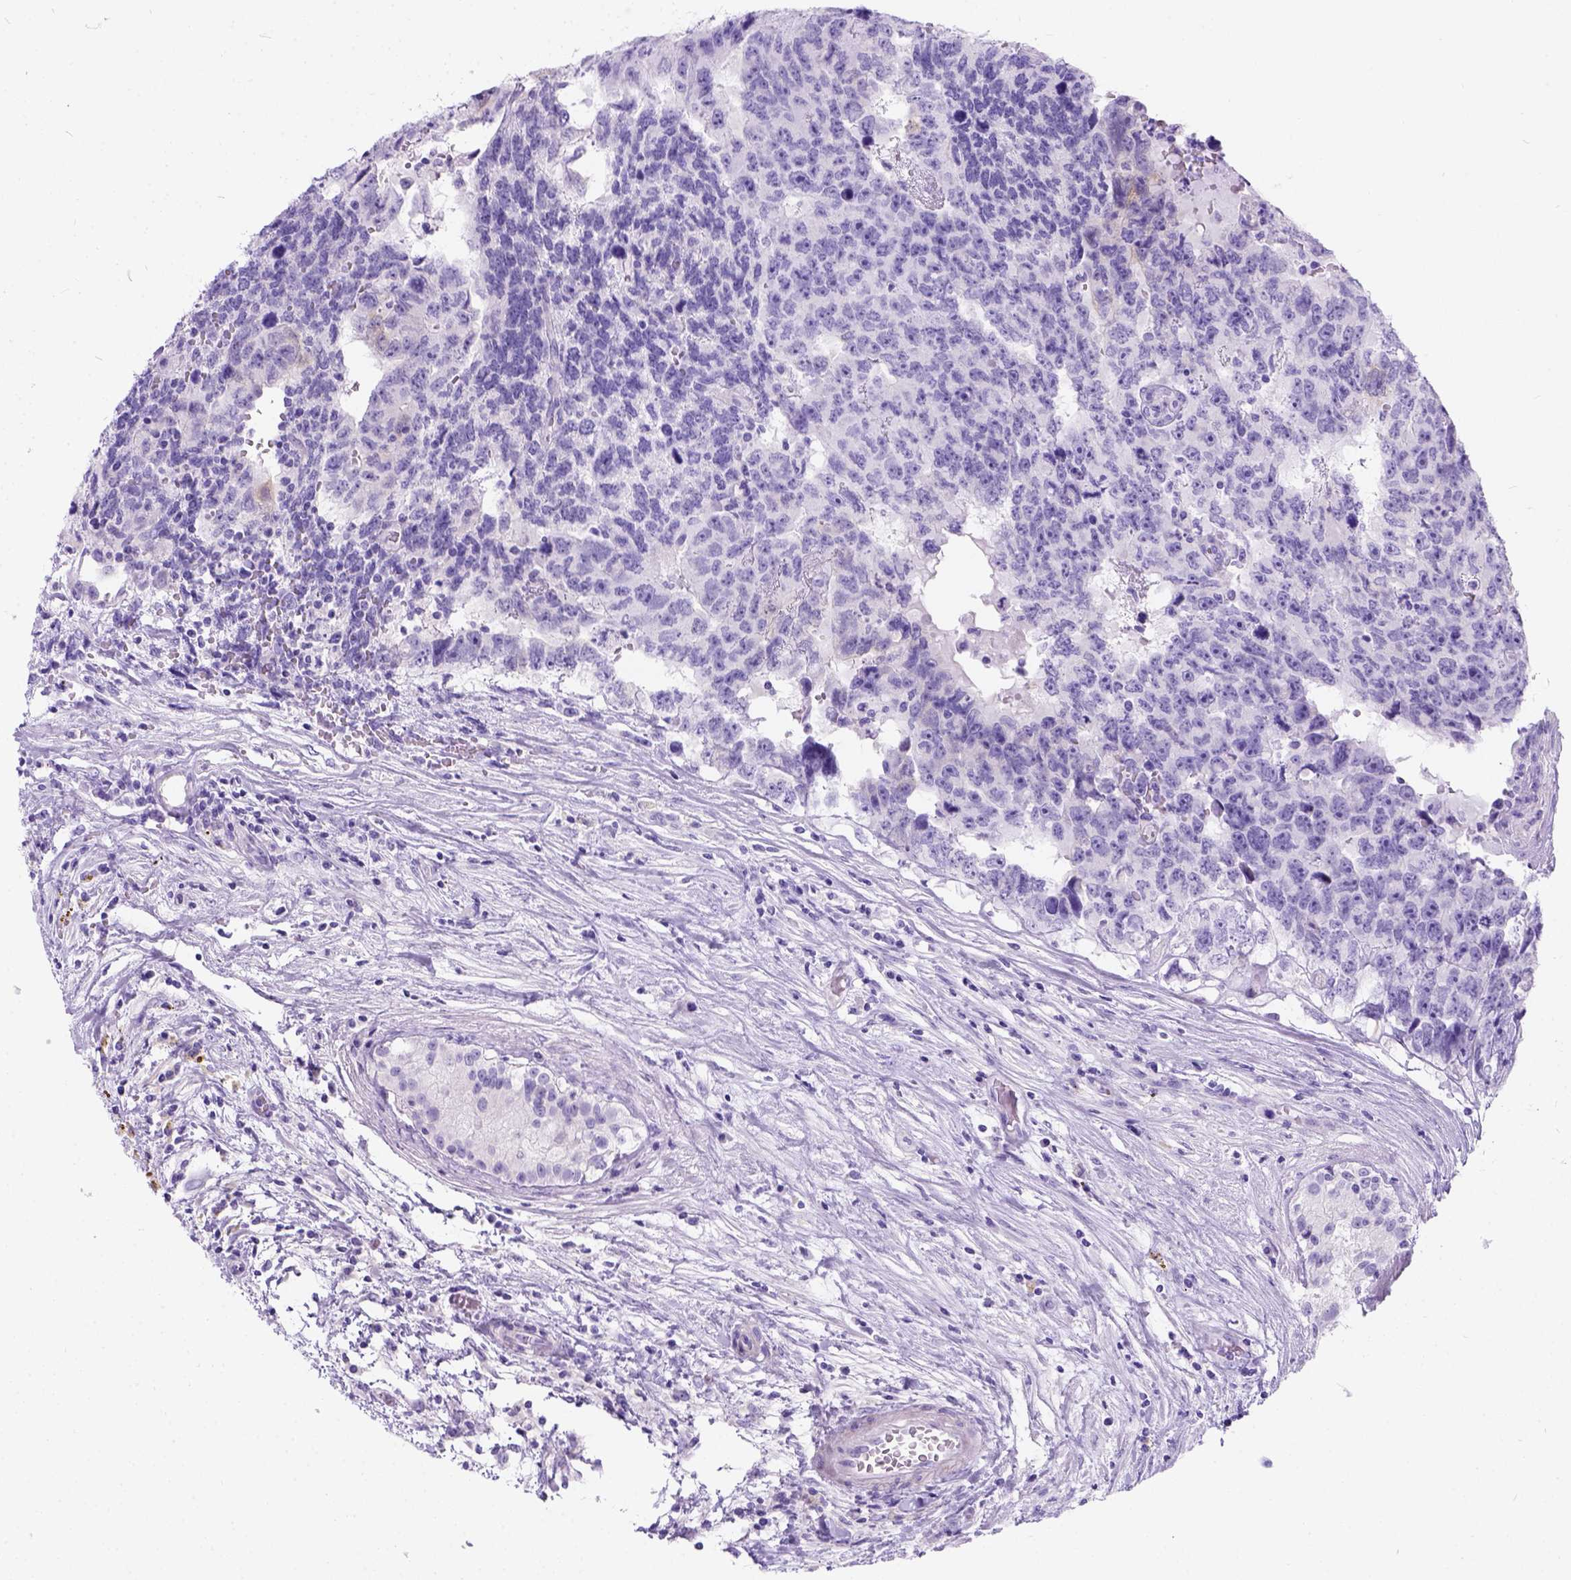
{"staining": {"intensity": "negative", "quantity": "none", "location": "none"}, "tissue": "testis cancer", "cell_type": "Tumor cells", "image_type": "cancer", "snomed": [{"axis": "morphology", "description": "Carcinoma, Embryonal, NOS"}, {"axis": "topography", "description": "Testis"}], "caption": "Immunohistochemistry (IHC) image of neoplastic tissue: testis cancer stained with DAB displays no significant protein staining in tumor cells. Nuclei are stained in blue.", "gene": "C7orf57", "patient": {"sex": "male", "age": 24}}